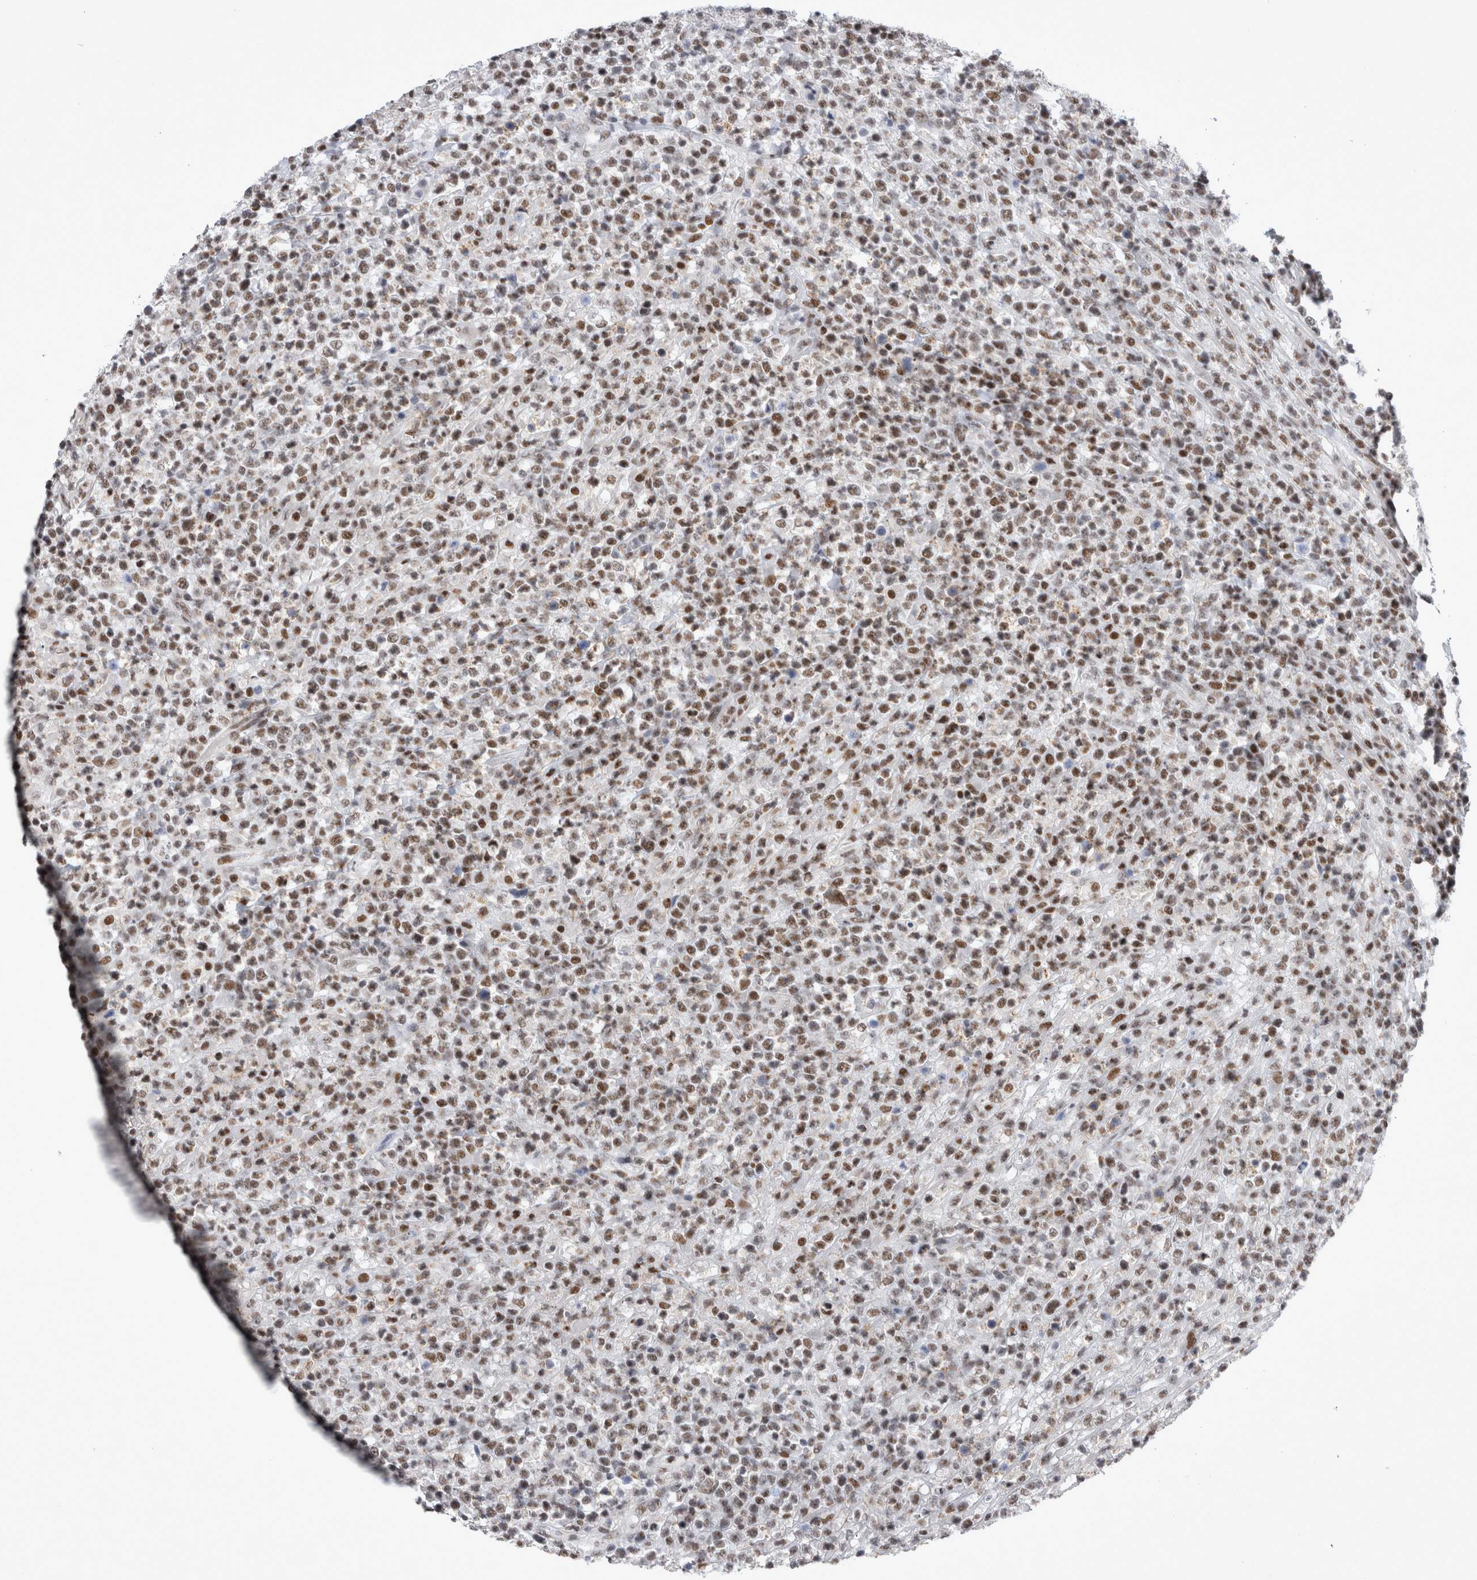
{"staining": {"intensity": "moderate", "quantity": ">75%", "location": "nuclear"}, "tissue": "lymphoma", "cell_type": "Tumor cells", "image_type": "cancer", "snomed": [{"axis": "morphology", "description": "Malignant lymphoma, non-Hodgkin's type, High grade"}, {"axis": "topography", "description": "Colon"}], "caption": "Lymphoma stained with a brown dye reveals moderate nuclear positive staining in about >75% of tumor cells.", "gene": "RBM6", "patient": {"sex": "female", "age": 53}}